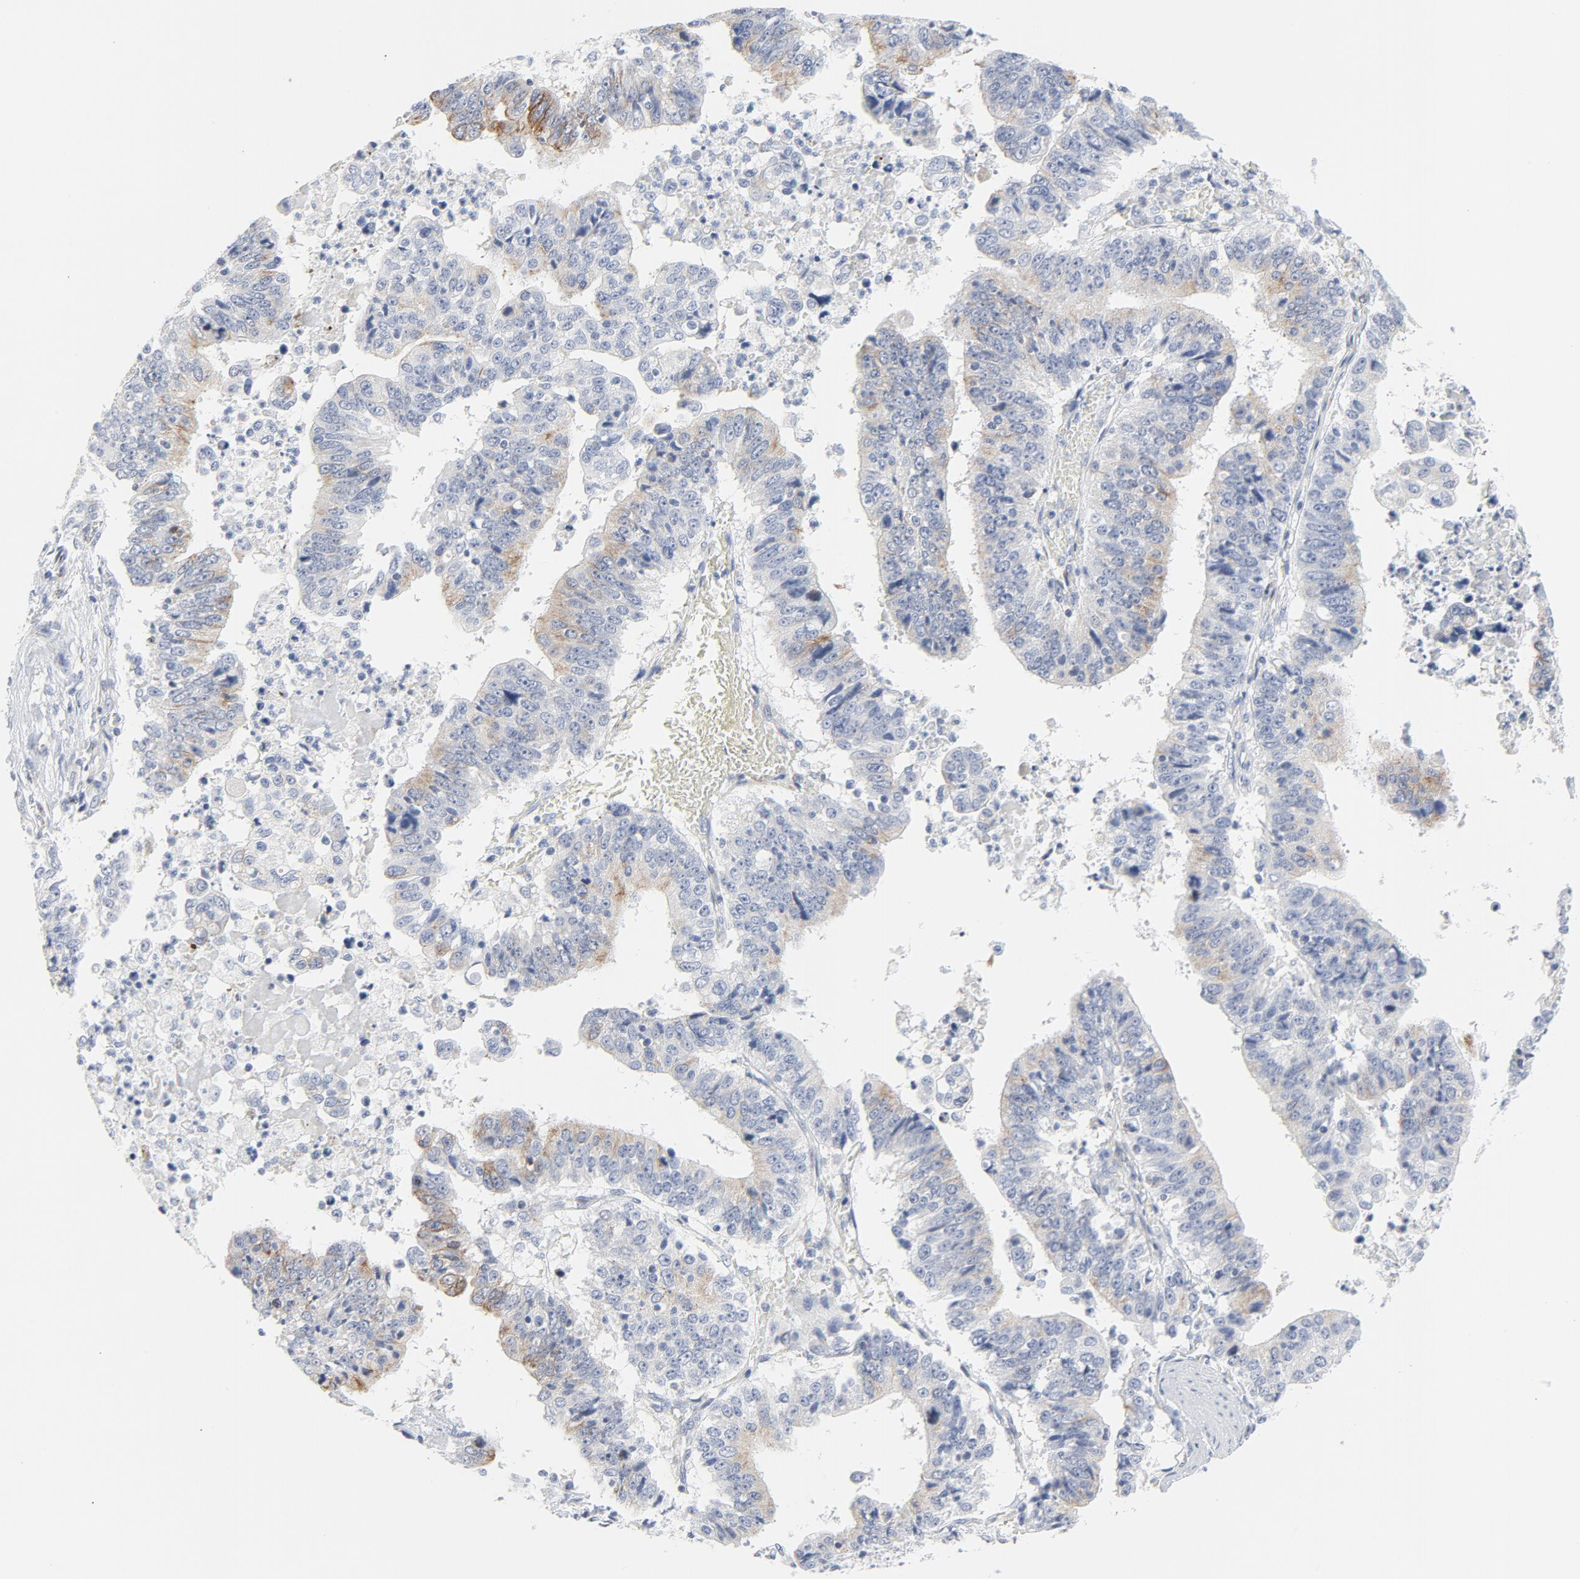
{"staining": {"intensity": "weak", "quantity": "25%-75%", "location": "cytoplasmic/membranous"}, "tissue": "stomach cancer", "cell_type": "Tumor cells", "image_type": "cancer", "snomed": [{"axis": "morphology", "description": "Adenocarcinoma, NOS"}, {"axis": "topography", "description": "Stomach, upper"}], "caption": "DAB (3,3'-diaminobenzidine) immunohistochemical staining of stomach cancer (adenocarcinoma) exhibits weak cytoplasmic/membranous protein positivity in about 25%-75% of tumor cells.", "gene": "TUBB1", "patient": {"sex": "female", "age": 50}}